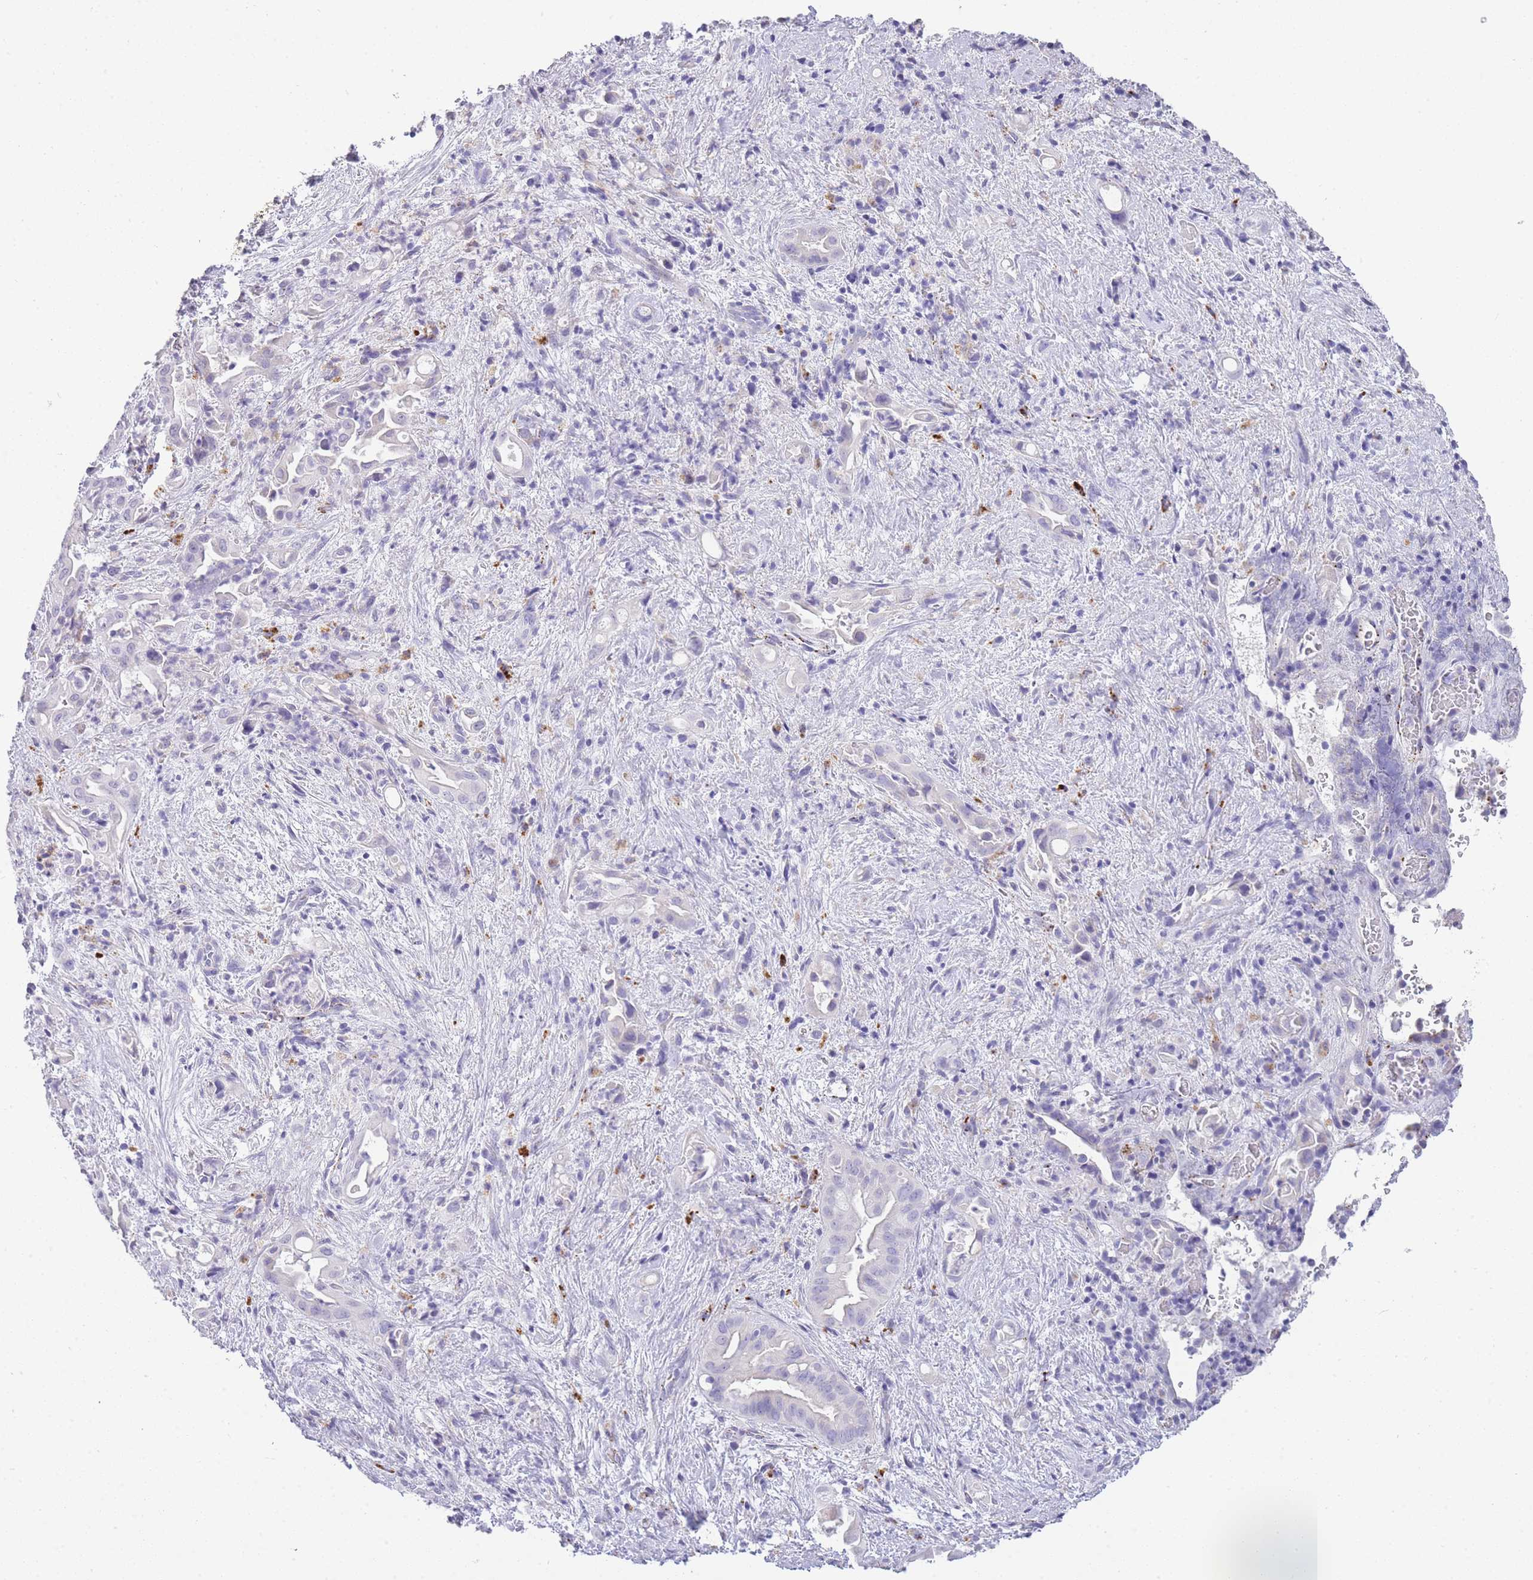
{"staining": {"intensity": "negative", "quantity": "none", "location": "none"}, "tissue": "liver cancer", "cell_type": "Tumor cells", "image_type": "cancer", "snomed": [{"axis": "morphology", "description": "Cholangiocarcinoma"}, {"axis": "topography", "description": "Liver"}], "caption": "High power microscopy image of an immunohistochemistry (IHC) photomicrograph of liver cancer, revealing no significant staining in tumor cells.", "gene": "RHO", "patient": {"sex": "female", "age": 68}}